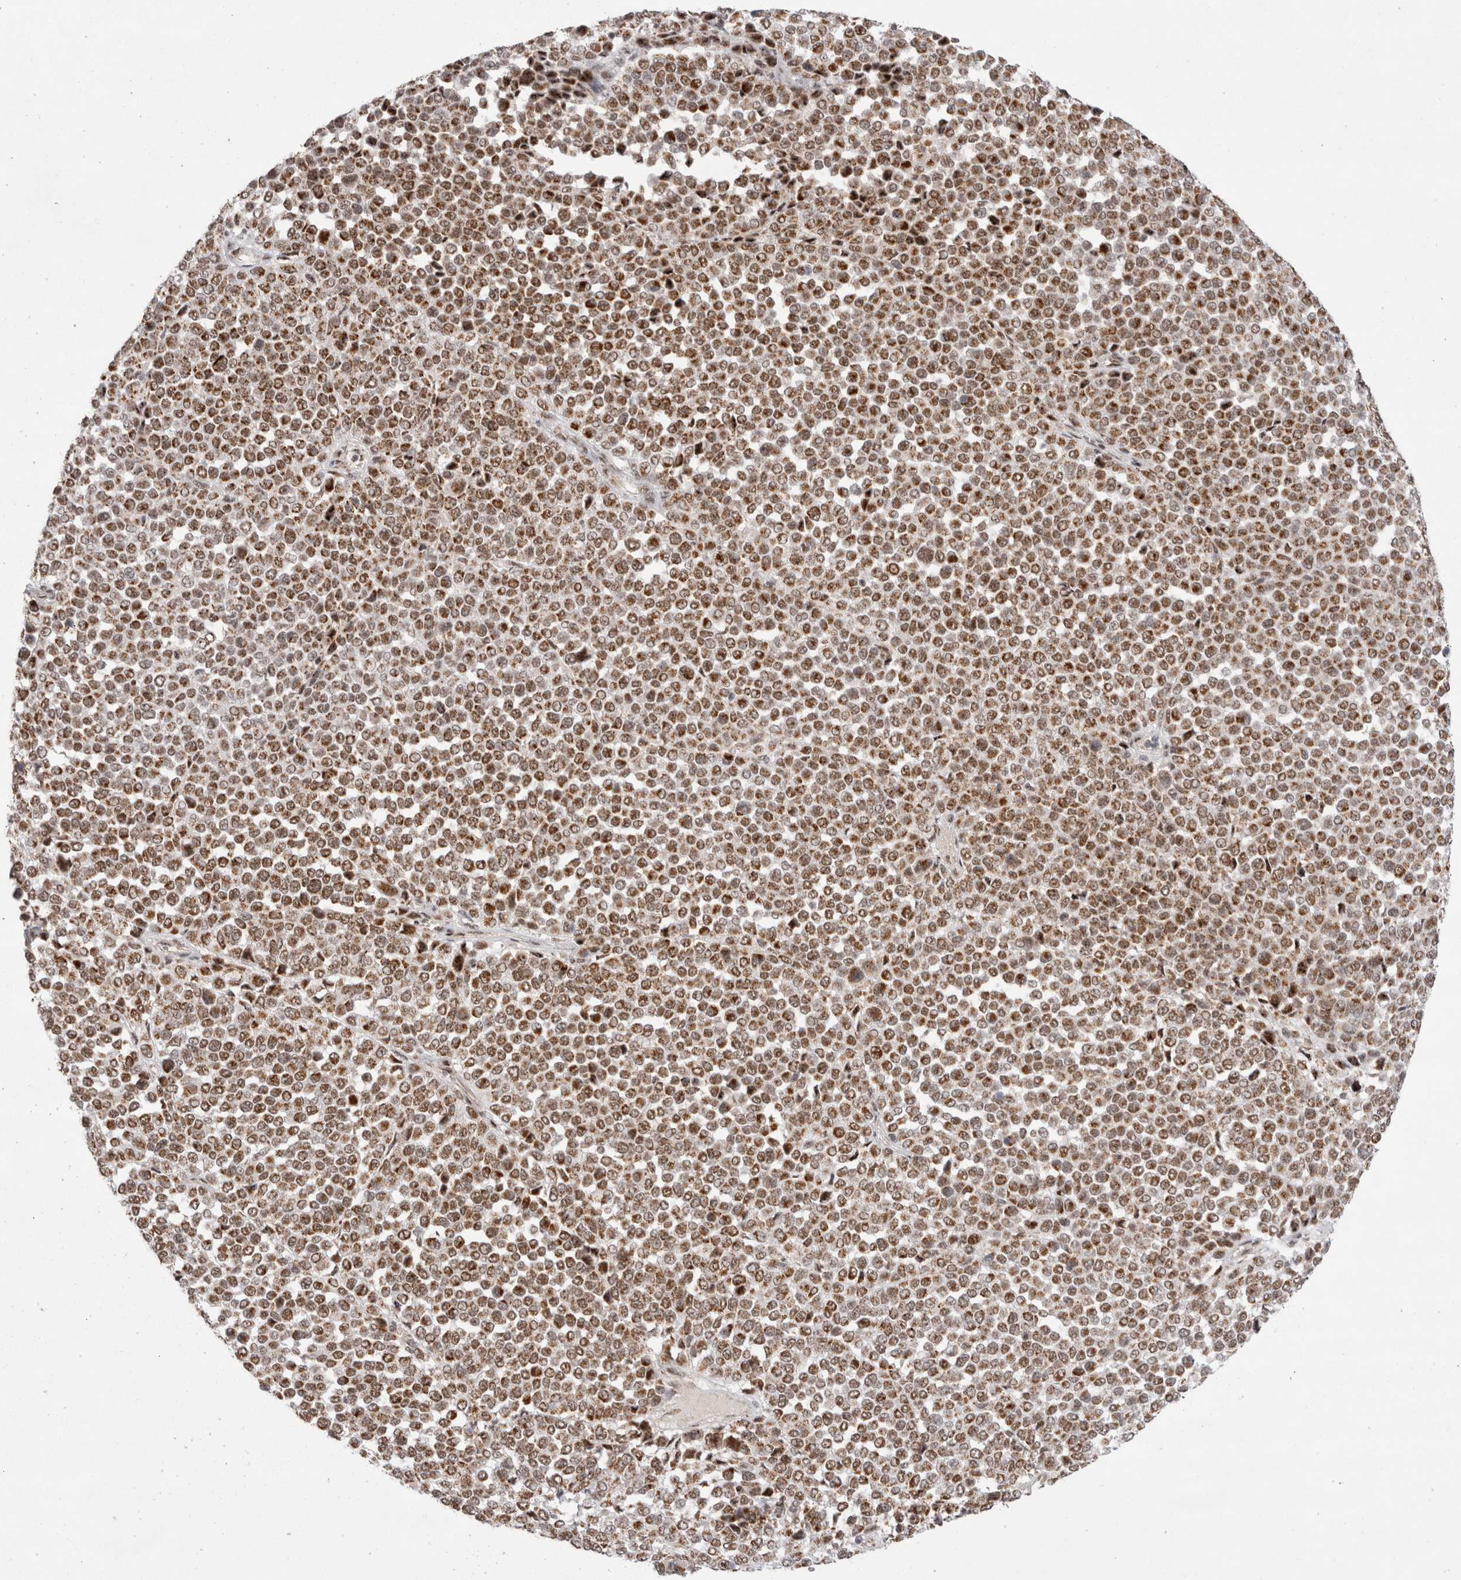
{"staining": {"intensity": "moderate", "quantity": ">75%", "location": "cytoplasmic/membranous,nuclear"}, "tissue": "melanoma", "cell_type": "Tumor cells", "image_type": "cancer", "snomed": [{"axis": "morphology", "description": "Malignant melanoma, Metastatic site"}, {"axis": "topography", "description": "Pancreas"}], "caption": "Immunohistochemical staining of malignant melanoma (metastatic site) displays moderate cytoplasmic/membranous and nuclear protein staining in about >75% of tumor cells.", "gene": "MRPL37", "patient": {"sex": "female", "age": 30}}